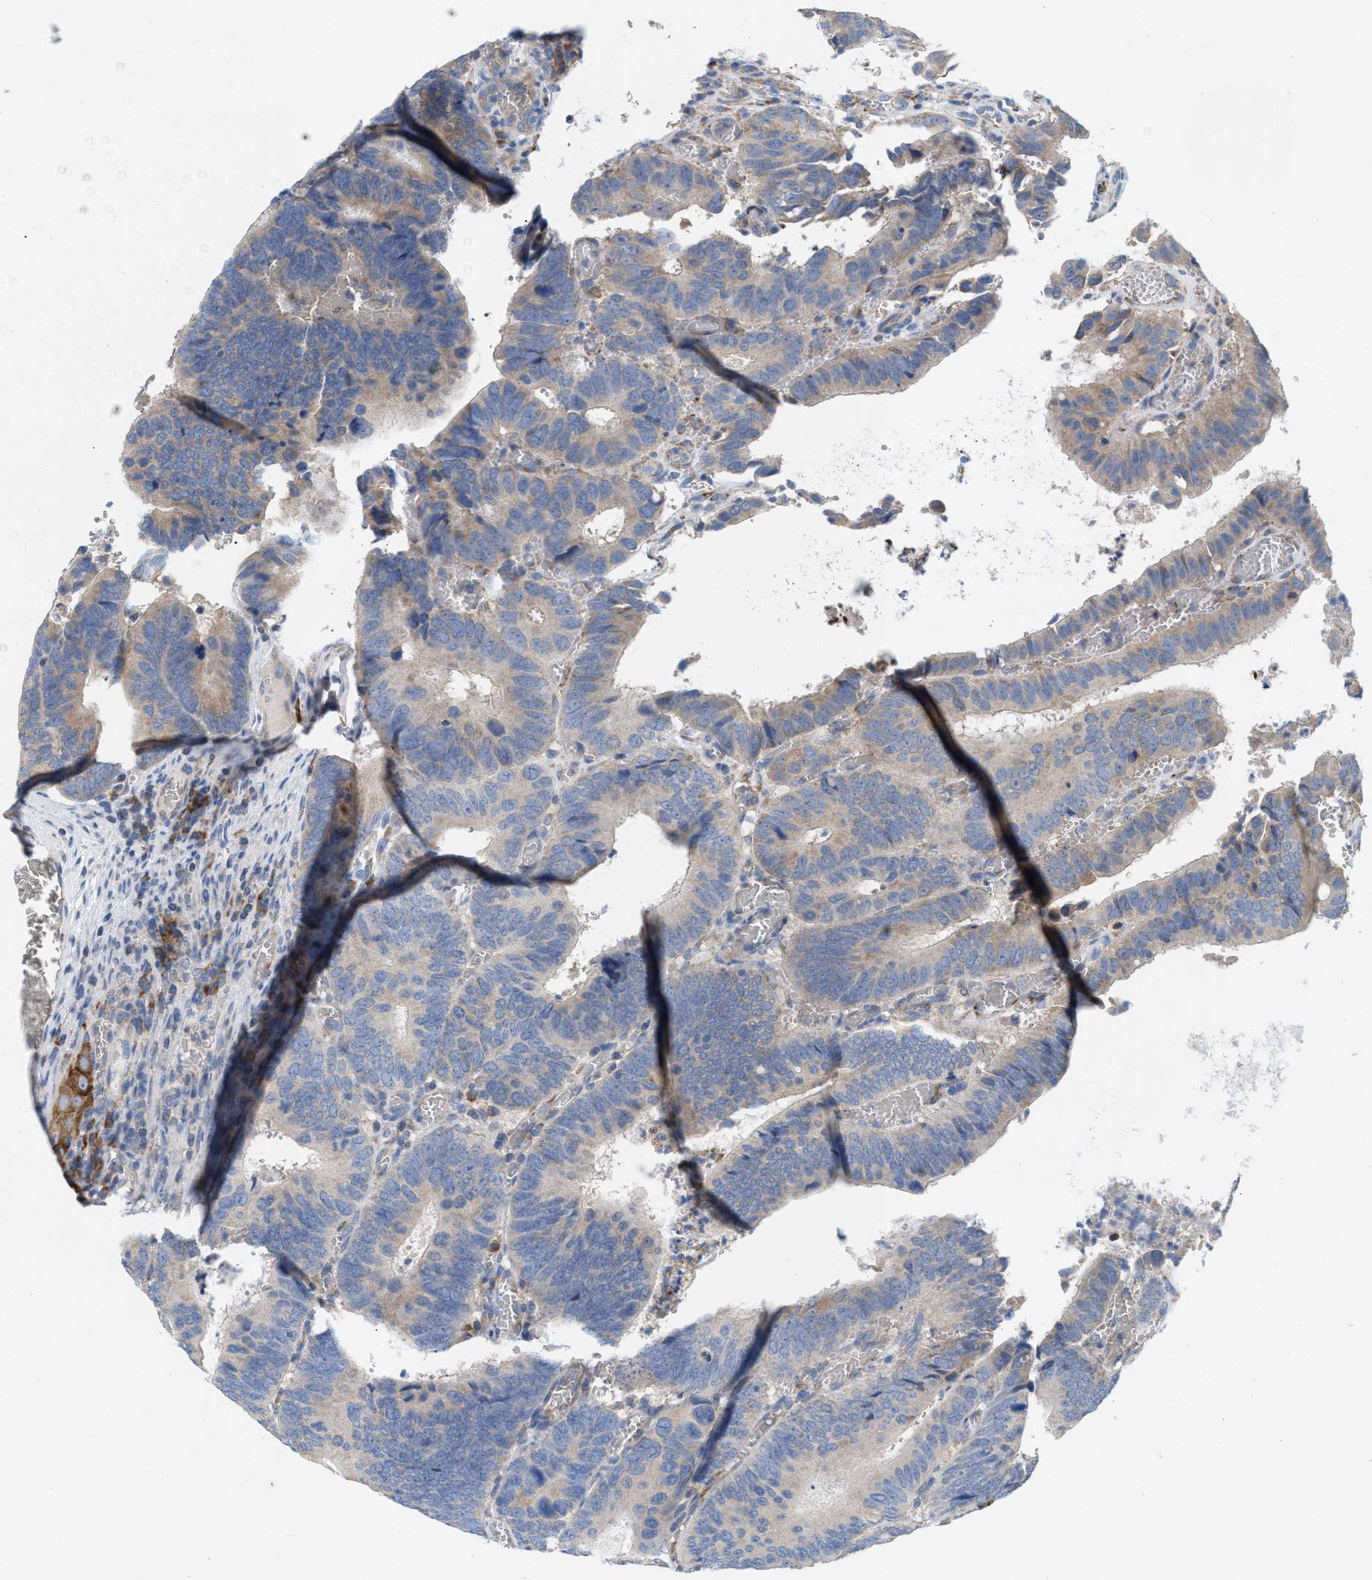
{"staining": {"intensity": "negative", "quantity": "none", "location": "none"}, "tissue": "colorectal cancer", "cell_type": "Tumor cells", "image_type": "cancer", "snomed": [{"axis": "morphology", "description": "Inflammation, NOS"}, {"axis": "morphology", "description": "Adenocarcinoma, NOS"}, {"axis": "topography", "description": "Colon"}], "caption": "This is a micrograph of immunohistochemistry (IHC) staining of colorectal cancer, which shows no positivity in tumor cells.", "gene": "DYNC2I1", "patient": {"sex": "male", "age": 72}}